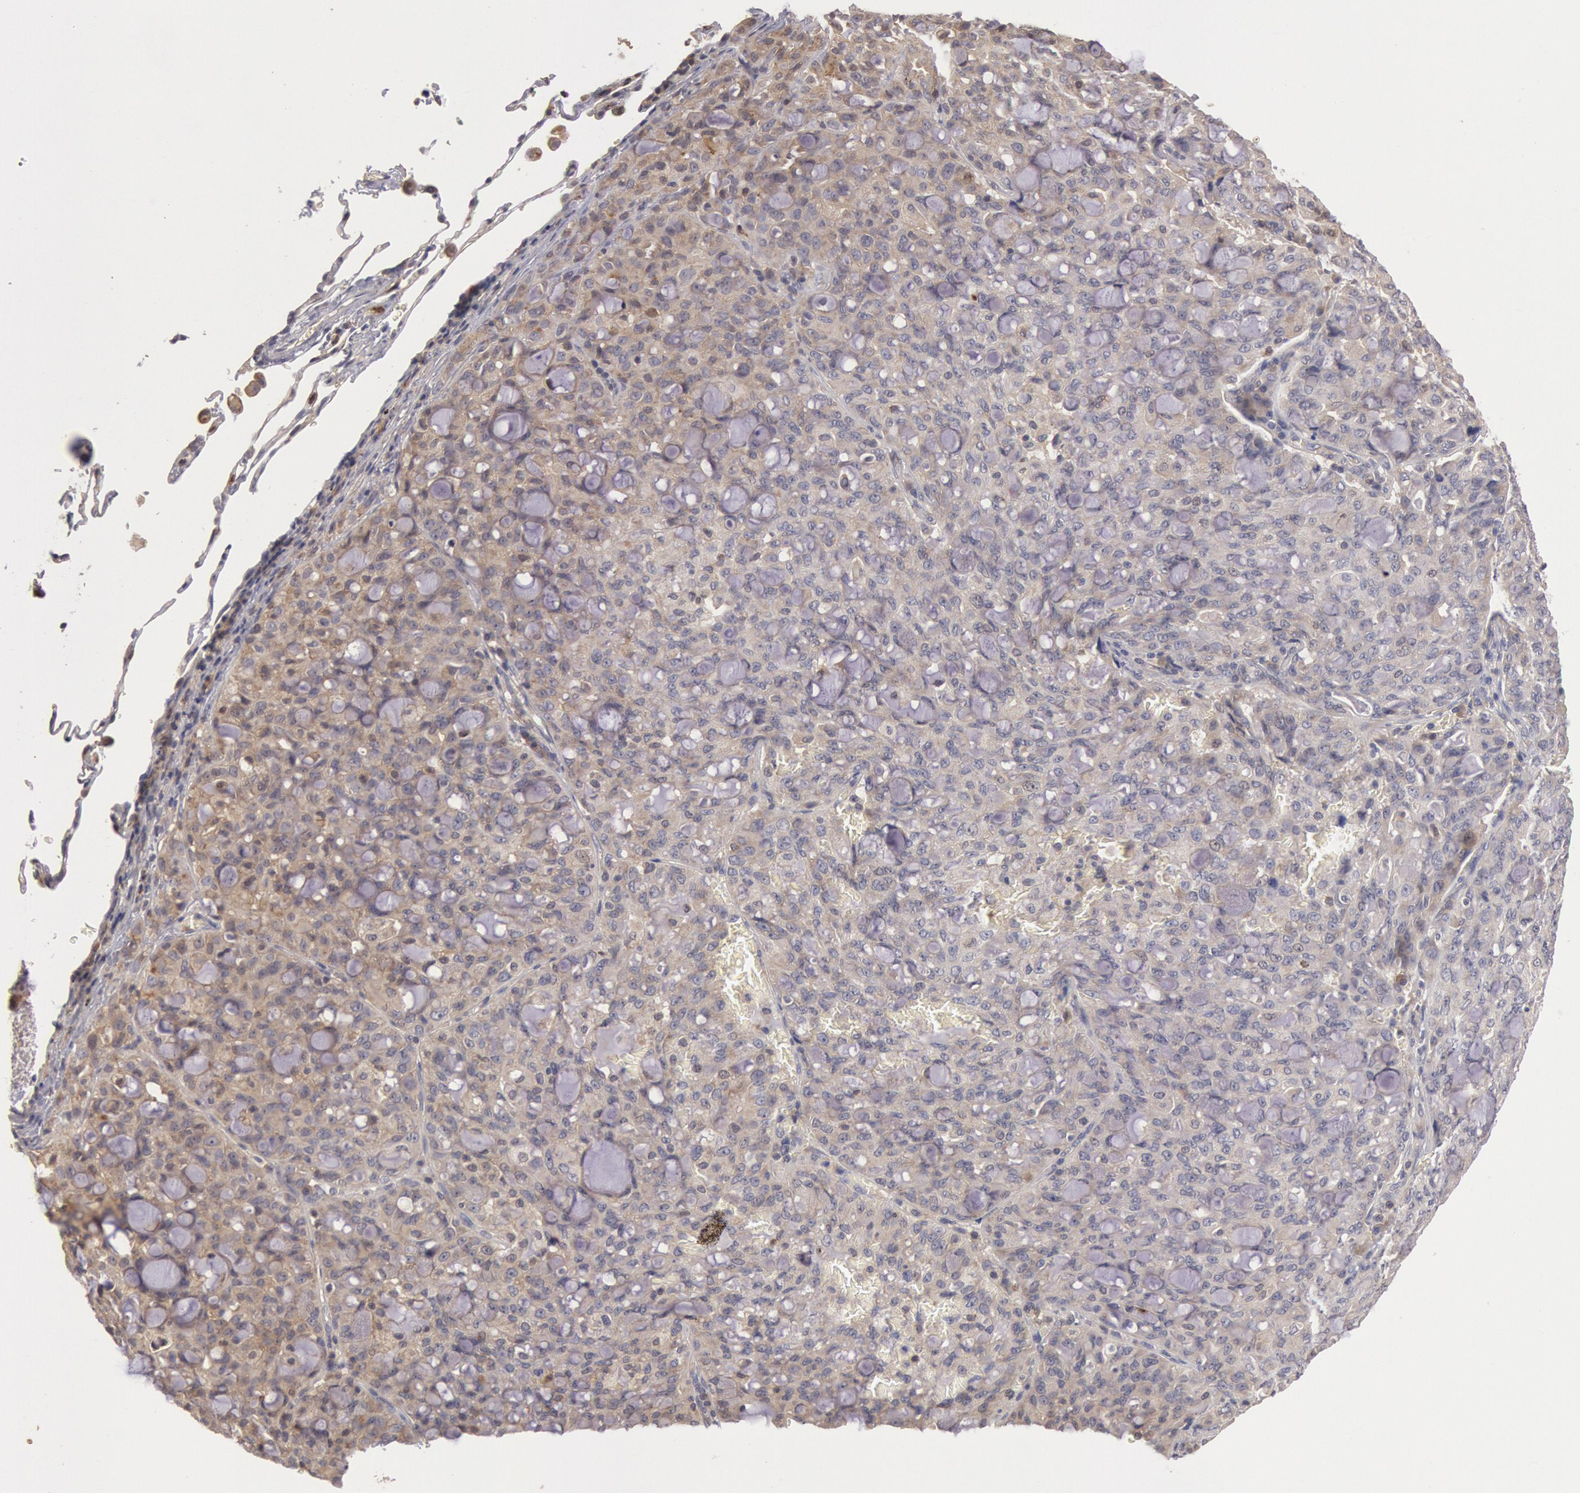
{"staining": {"intensity": "weak", "quantity": ">75%", "location": "cytoplasmic/membranous"}, "tissue": "lung cancer", "cell_type": "Tumor cells", "image_type": "cancer", "snomed": [{"axis": "morphology", "description": "Adenocarcinoma, NOS"}, {"axis": "topography", "description": "Lung"}], "caption": "Immunohistochemistry (IHC) (DAB) staining of human lung adenocarcinoma exhibits weak cytoplasmic/membranous protein expression in about >75% of tumor cells. The staining was performed using DAB (3,3'-diaminobenzidine) to visualize the protein expression in brown, while the nuclei were stained in blue with hematoxylin (Magnification: 20x).", "gene": "PLA2G6", "patient": {"sex": "female", "age": 44}}